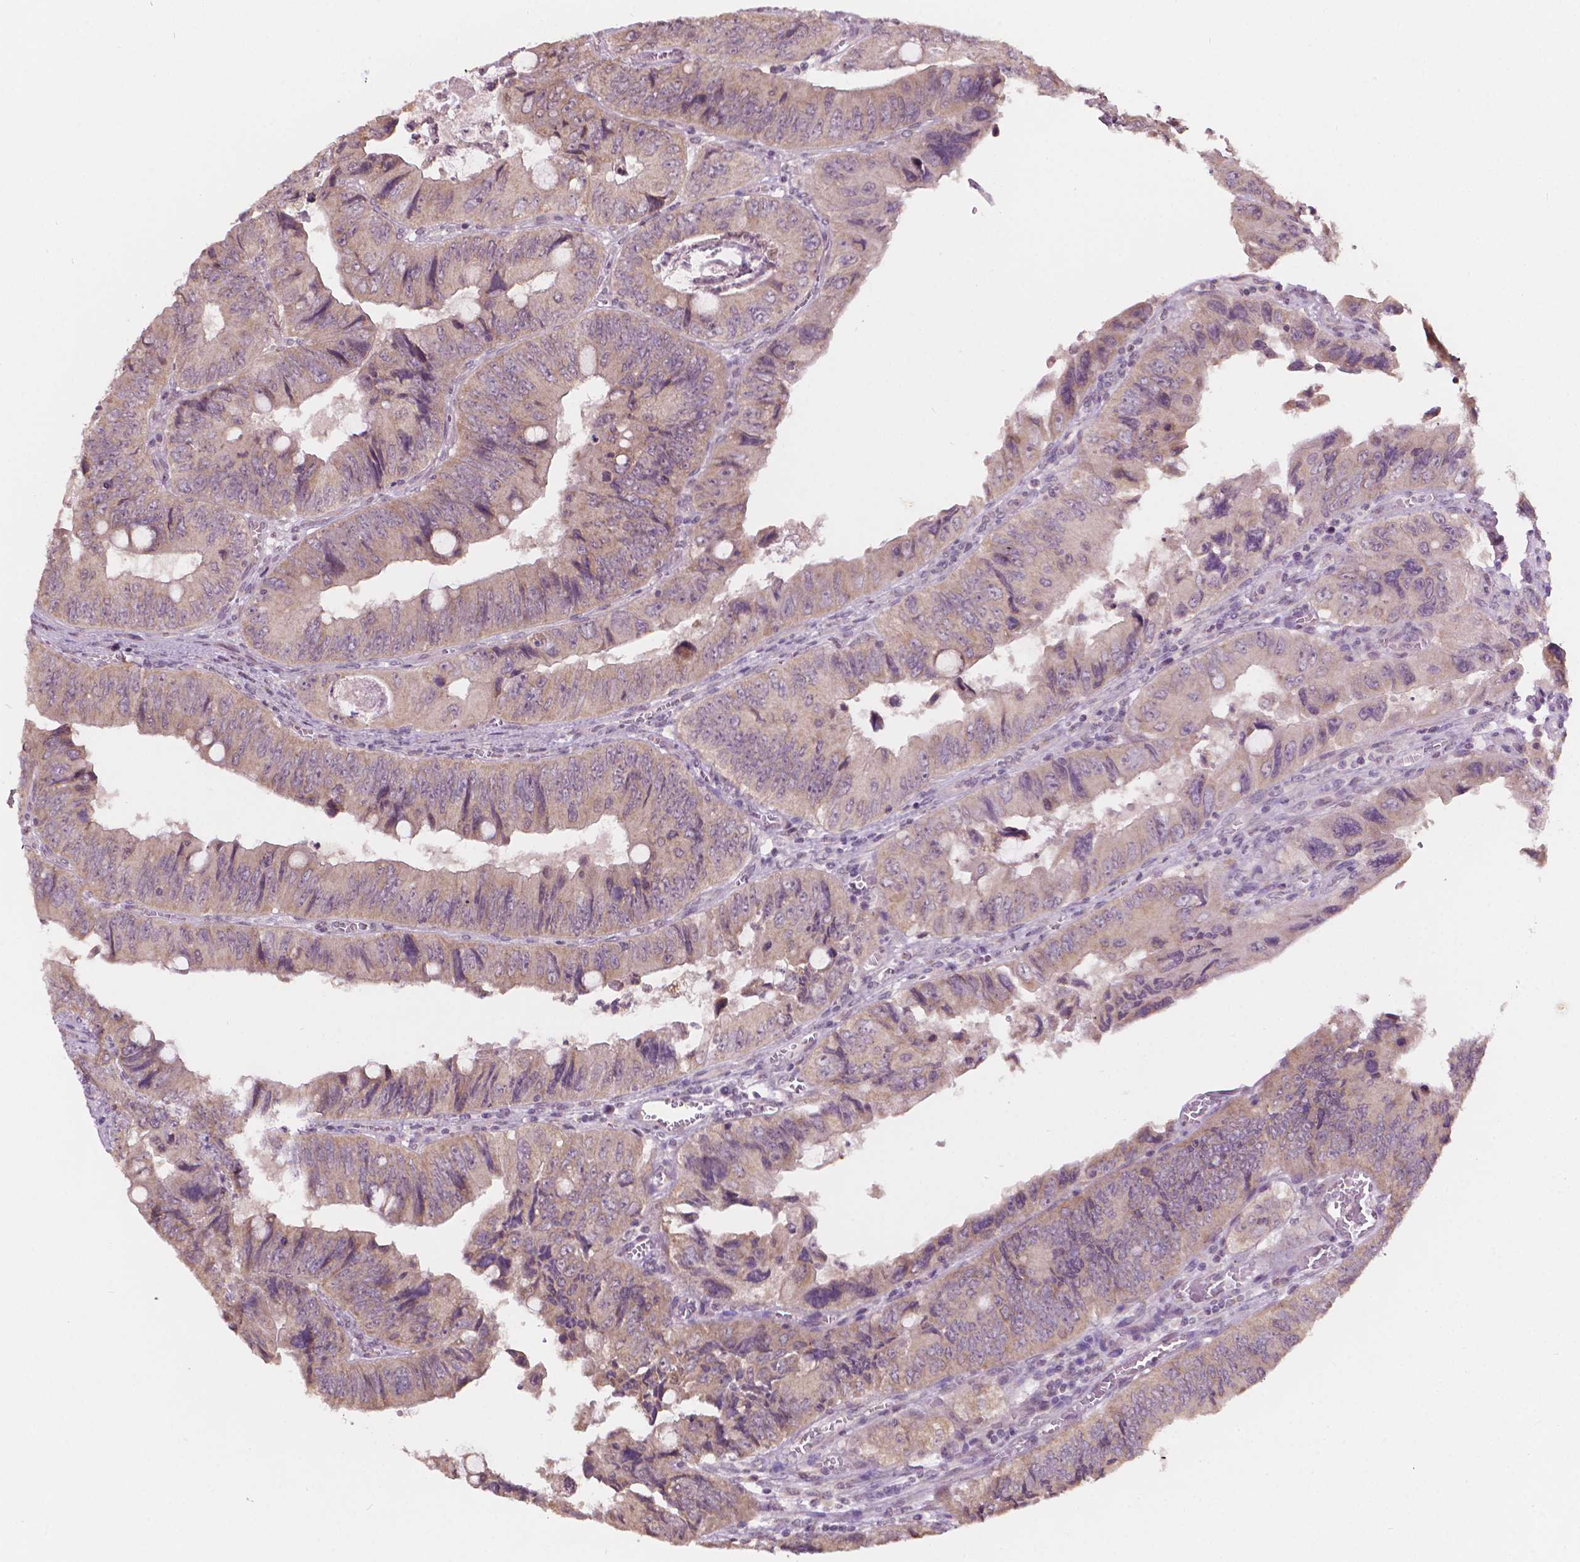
{"staining": {"intensity": "weak", "quantity": ">75%", "location": "cytoplasmic/membranous"}, "tissue": "colorectal cancer", "cell_type": "Tumor cells", "image_type": "cancer", "snomed": [{"axis": "morphology", "description": "Adenocarcinoma, NOS"}, {"axis": "topography", "description": "Colon"}], "caption": "A histopathology image of colorectal adenocarcinoma stained for a protein displays weak cytoplasmic/membranous brown staining in tumor cells.", "gene": "NOS1AP", "patient": {"sex": "female", "age": 84}}